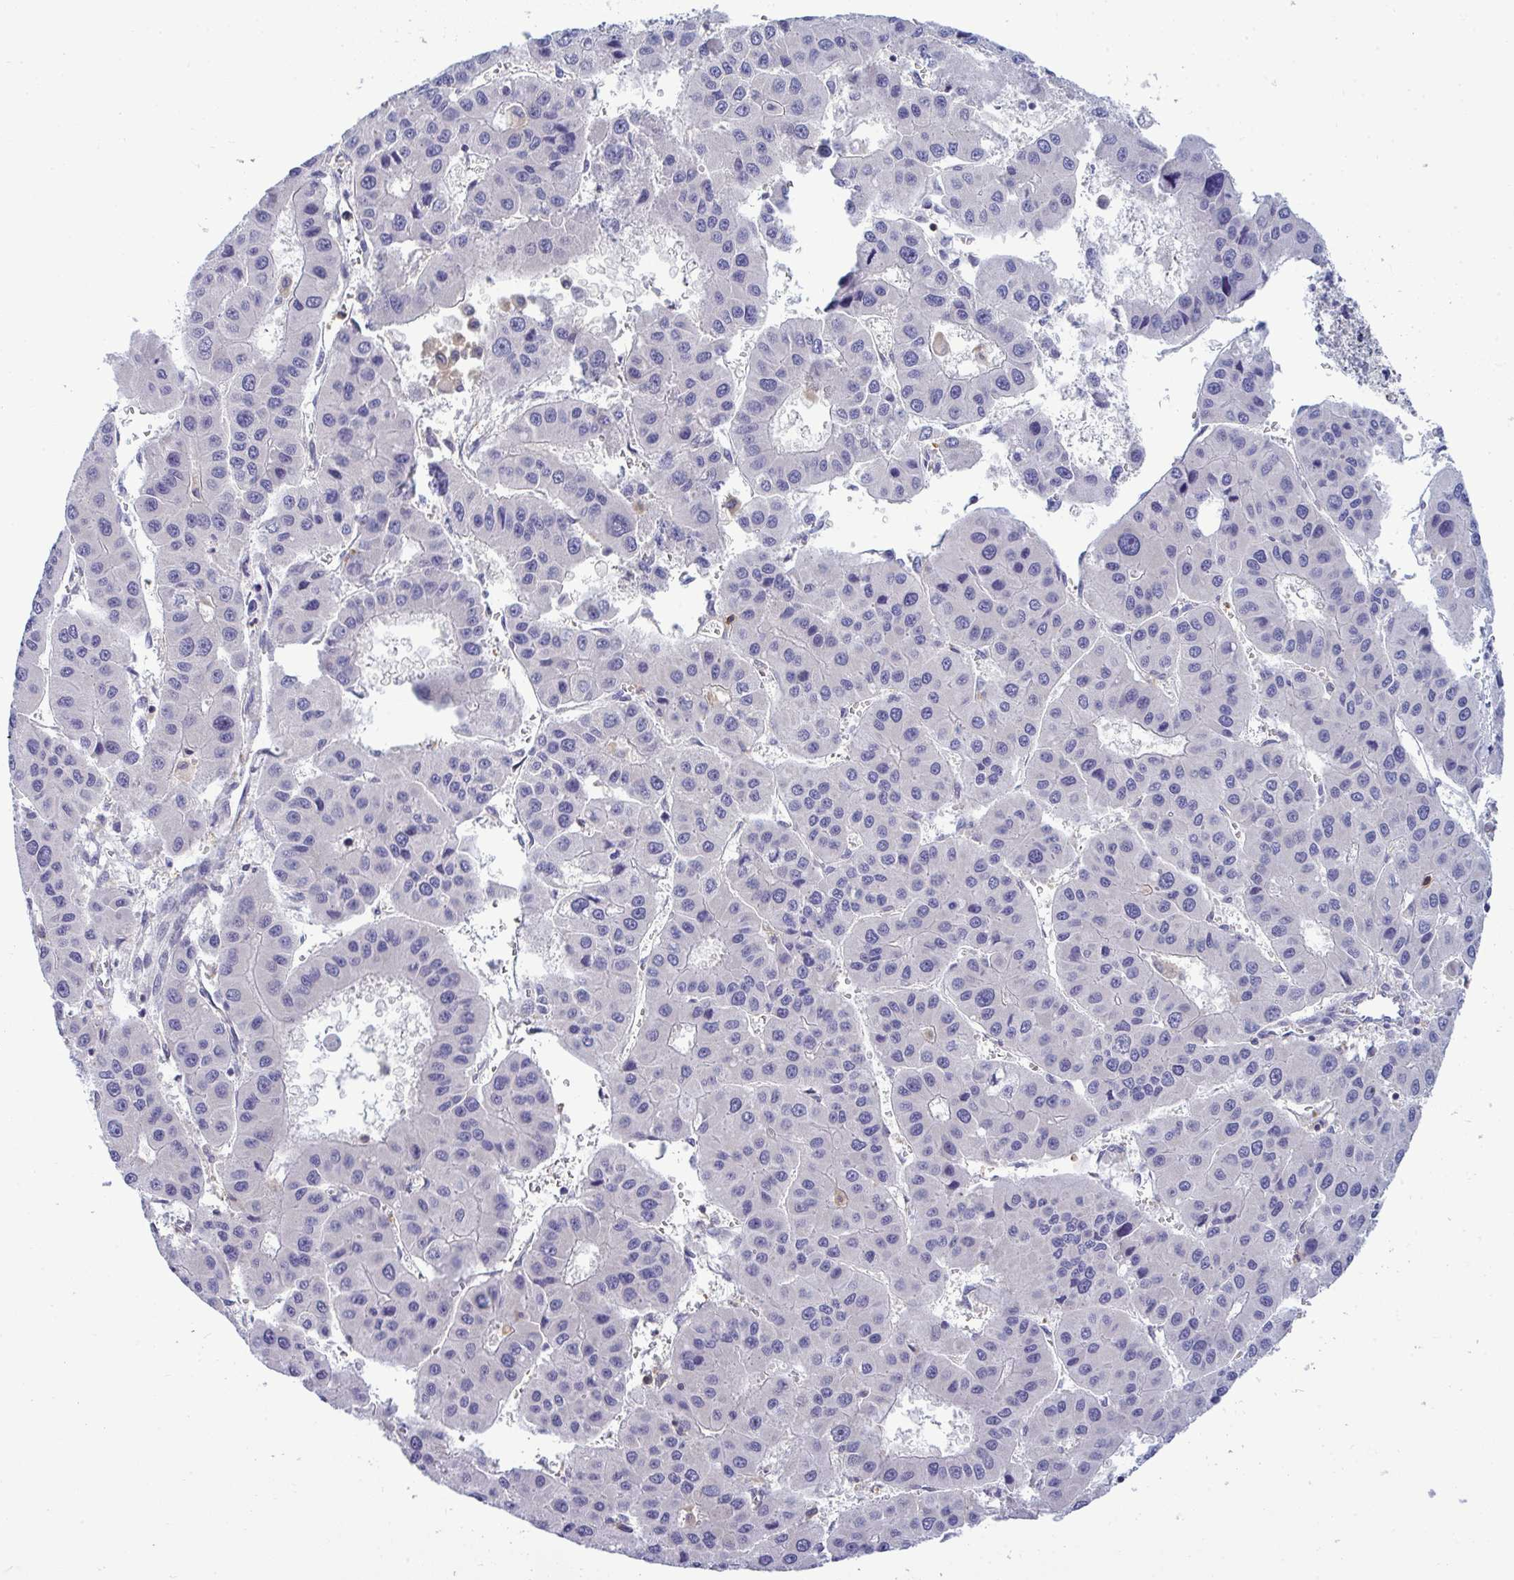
{"staining": {"intensity": "negative", "quantity": "none", "location": "none"}, "tissue": "liver cancer", "cell_type": "Tumor cells", "image_type": "cancer", "snomed": [{"axis": "morphology", "description": "Carcinoma, Hepatocellular, NOS"}, {"axis": "topography", "description": "Liver"}], "caption": "Immunohistochemical staining of hepatocellular carcinoma (liver) demonstrates no significant positivity in tumor cells.", "gene": "SLC30A6", "patient": {"sex": "male", "age": 73}}